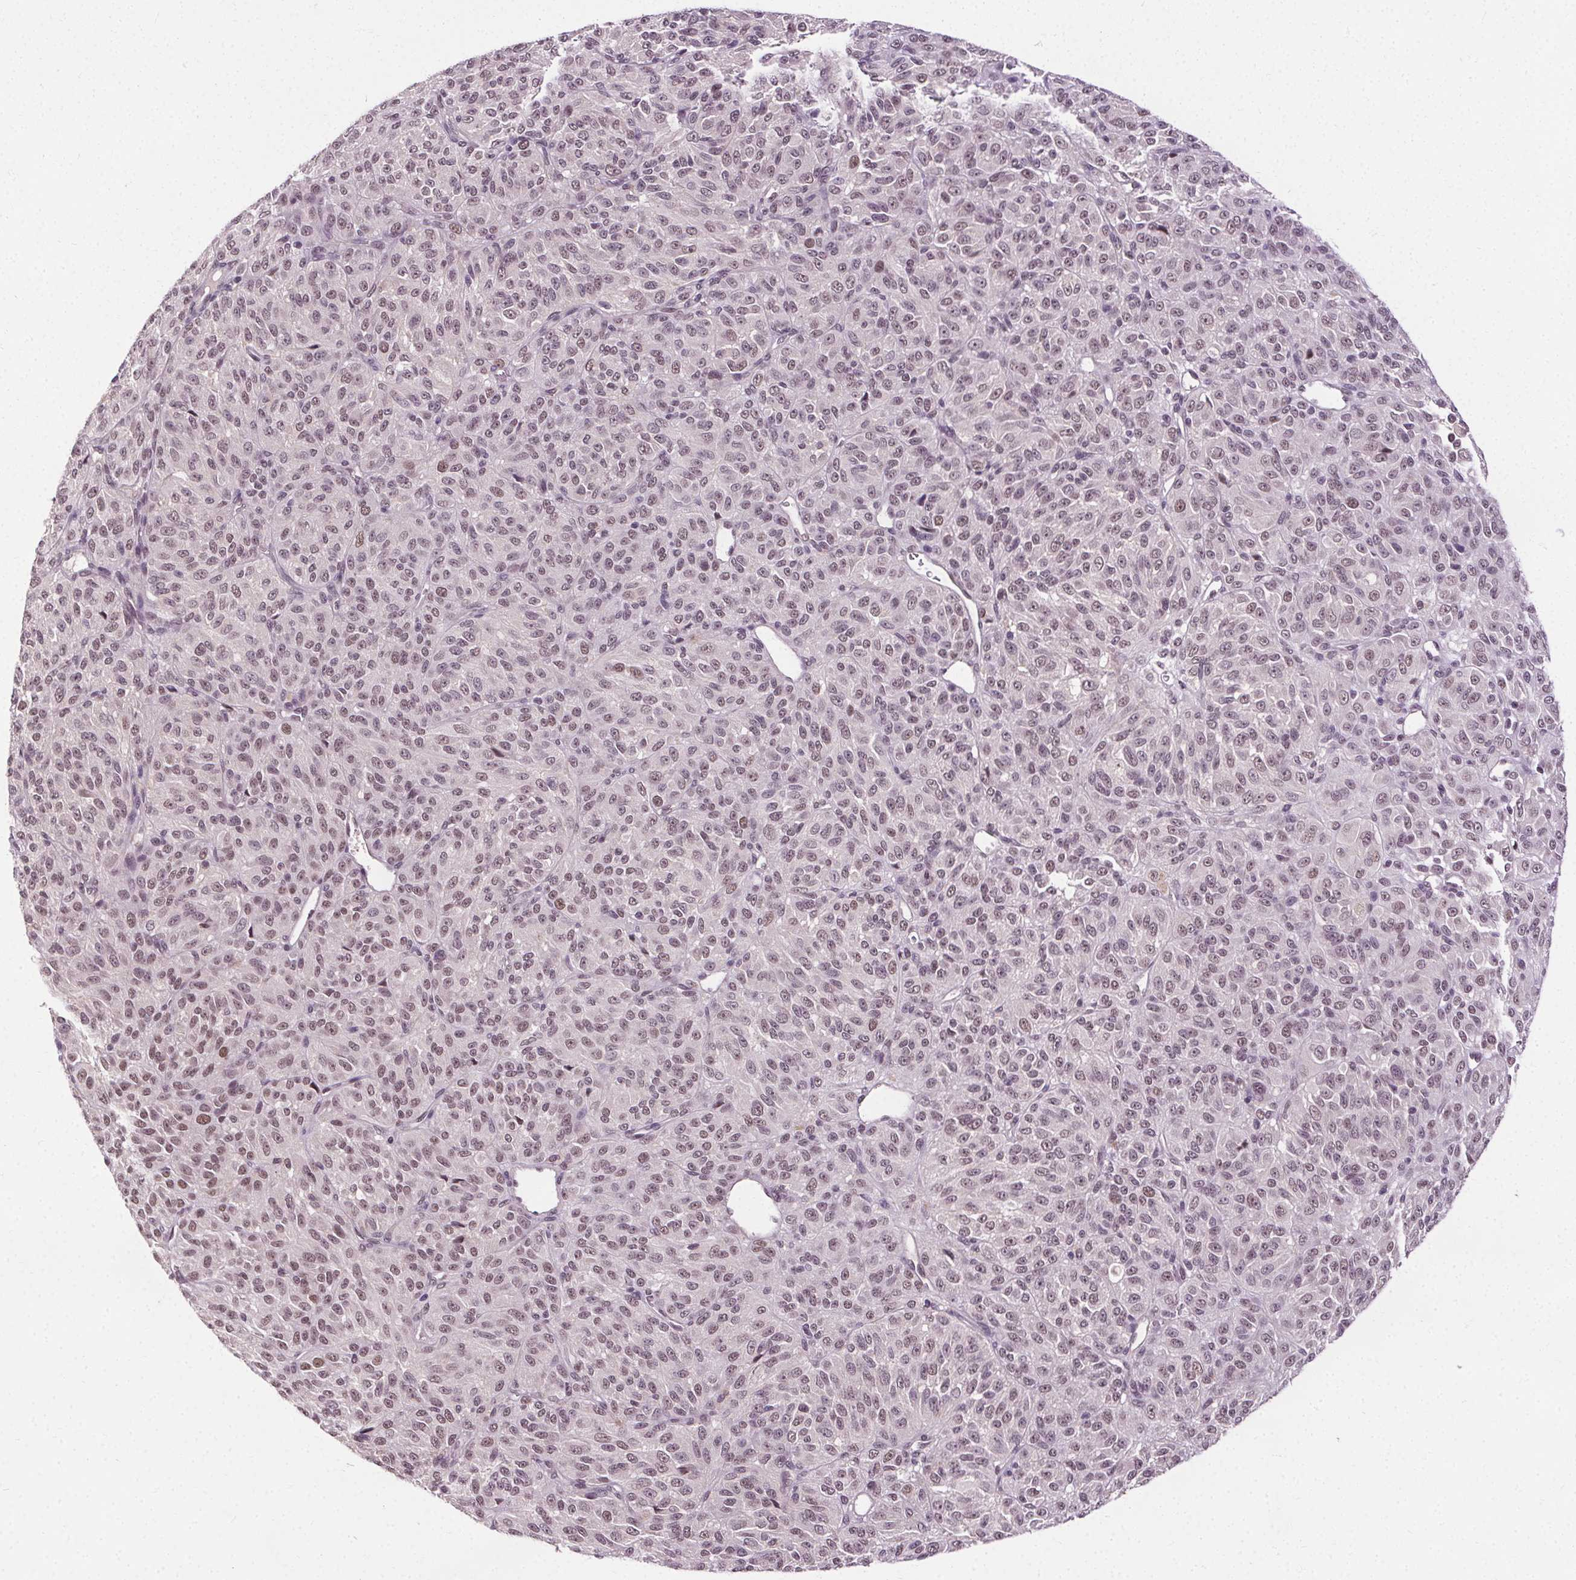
{"staining": {"intensity": "moderate", "quantity": "25%-75%", "location": "nuclear"}, "tissue": "melanoma", "cell_type": "Tumor cells", "image_type": "cancer", "snomed": [{"axis": "morphology", "description": "Malignant melanoma, Metastatic site"}, {"axis": "topography", "description": "Brain"}], "caption": "Protein staining displays moderate nuclear staining in approximately 25%-75% of tumor cells in melanoma. (DAB (3,3'-diaminobenzidine) IHC, brown staining for protein, blue staining for nuclei).", "gene": "MED6", "patient": {"sex": "female", "age": 56}}